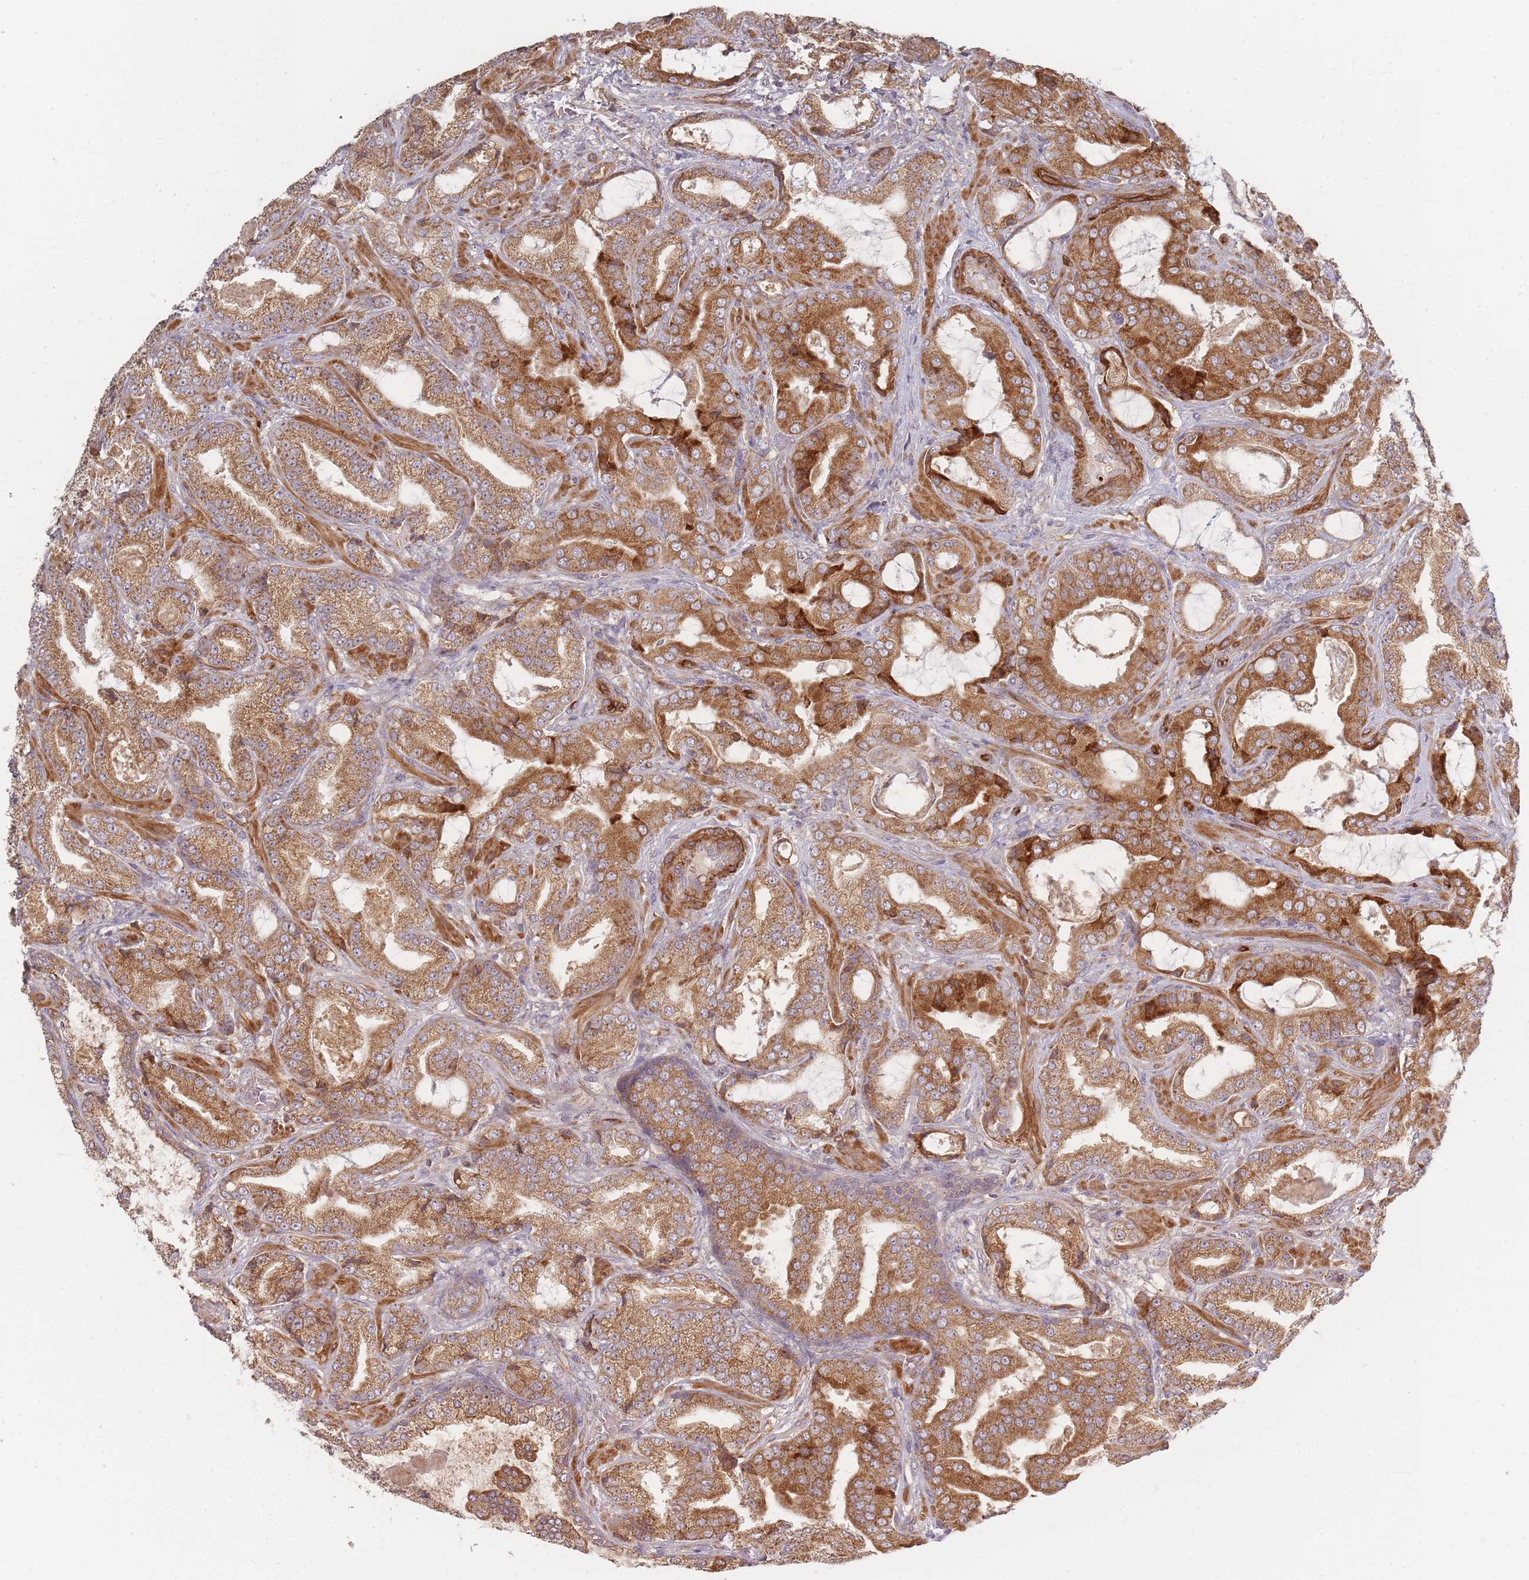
{"staining": {"intensity": "strong", "quantity": "25%-75%", "location": "cytoplasmic/membranous"}, "tissue": "prostate cancer", "cell_type": "Tumor cells", "image_type": "cancer", "snomed": [{"axis": "morphology", "description": "Adenocarcinoma, High grade"}, {"axis": "topography", "description": "Prostate"}], "caption": "The photomicrograph exhibits staining of prostate high-grade adenocarcinoma, revealing strong cytoplasmic/membranous protein positivity (brown color) within tumor cells.", "gene": "MRPS6", "patient": {"sex": "male", "age": 68}}